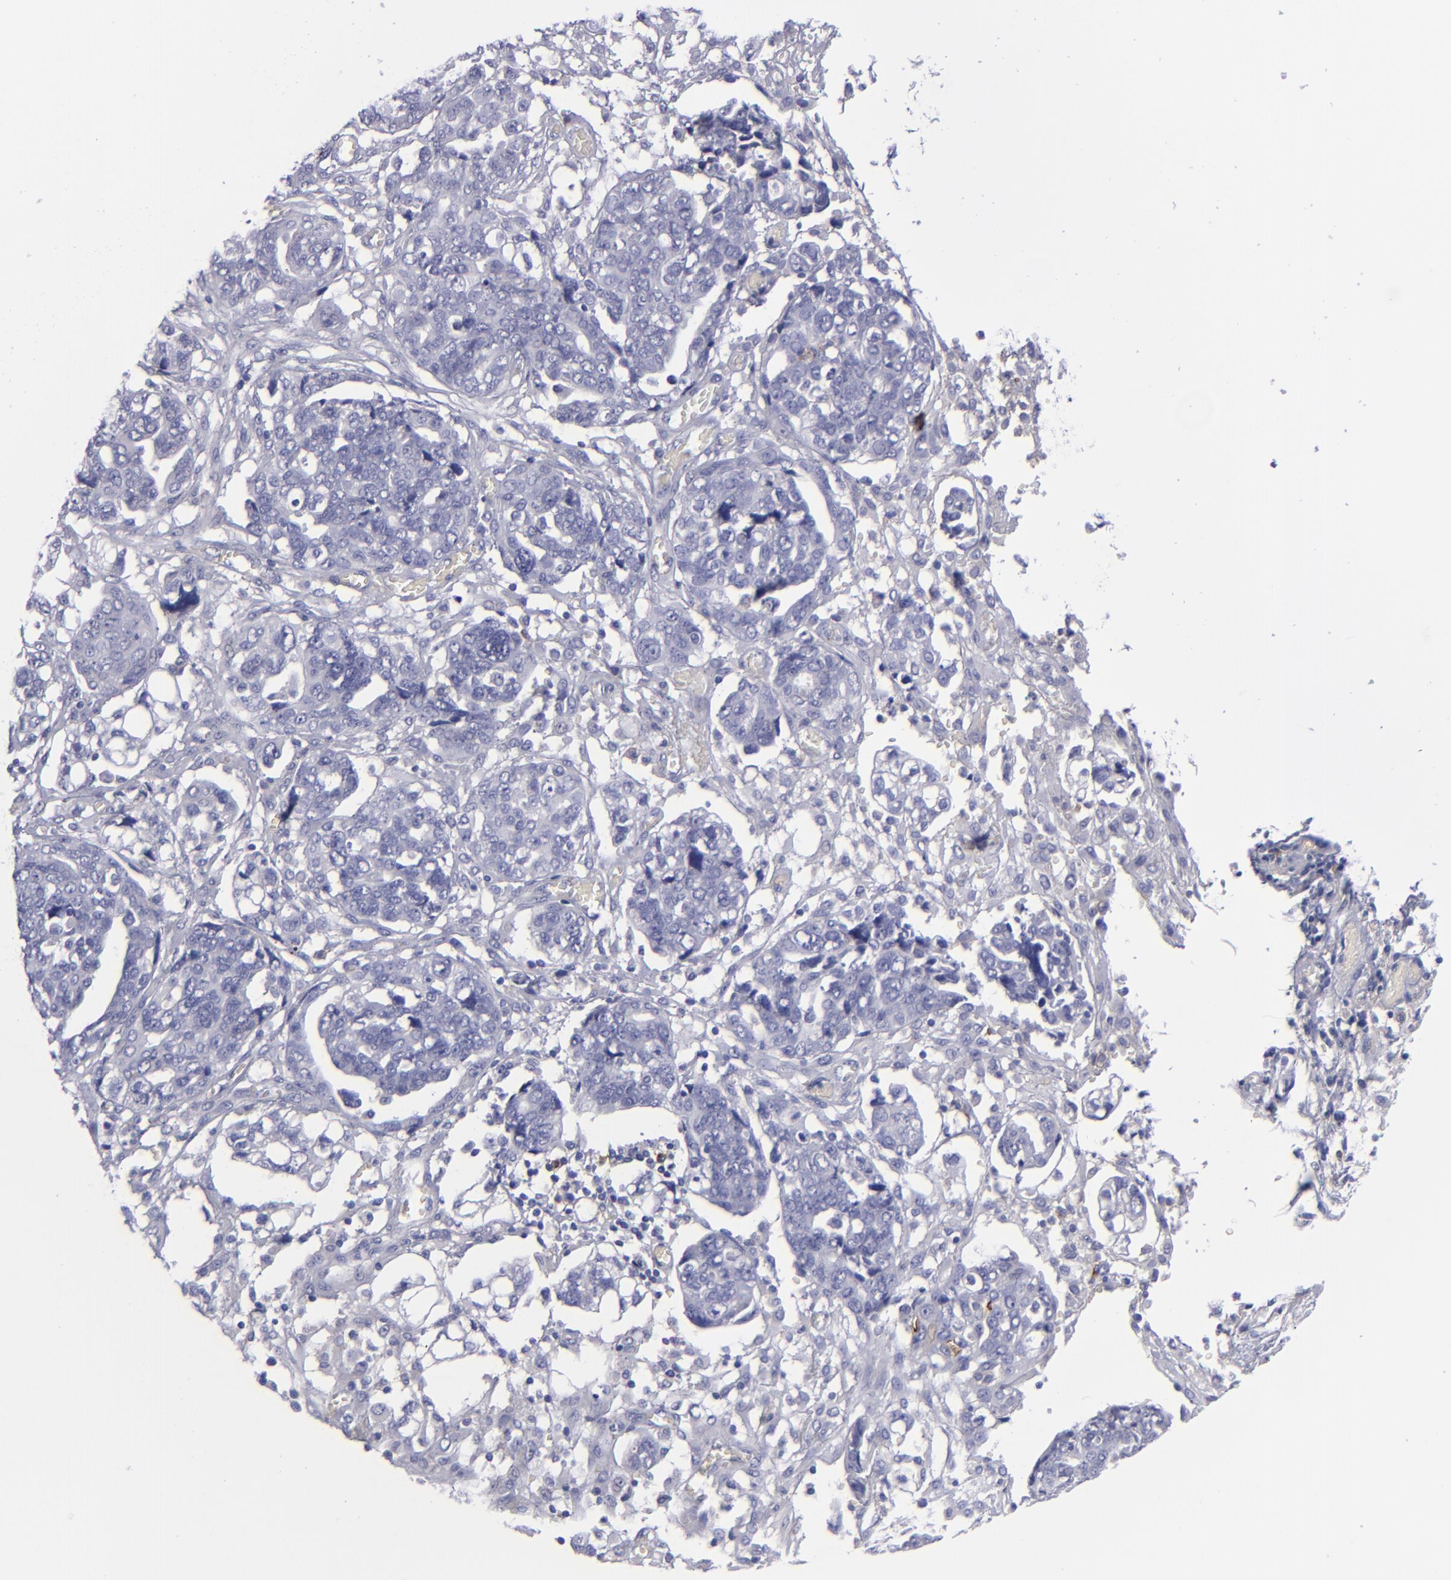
{"staining": {"intensity": "negative", "quantity": "none", "location": "none"}, "tissue": "ovarian cancer", "cell_type": "Tumor cells", "image_type": "cancer", "snomed": [{"axis": "morphology", "description": "Normal tissue, NOS"}, {"axis": "morphology", "description": "Cystadenocarcinoma, serous, NOS"}, {"axis": "topography", "description": "Fallopian tube"}, {"axis": "topography", "description": "Ovary"}], "caption": "Human ovarian cancer stained for a protein using IHC demonstrates no staining in tumor cells.", "gene": "ANPEP", "patient": {"sex": "female", "age": 56}}